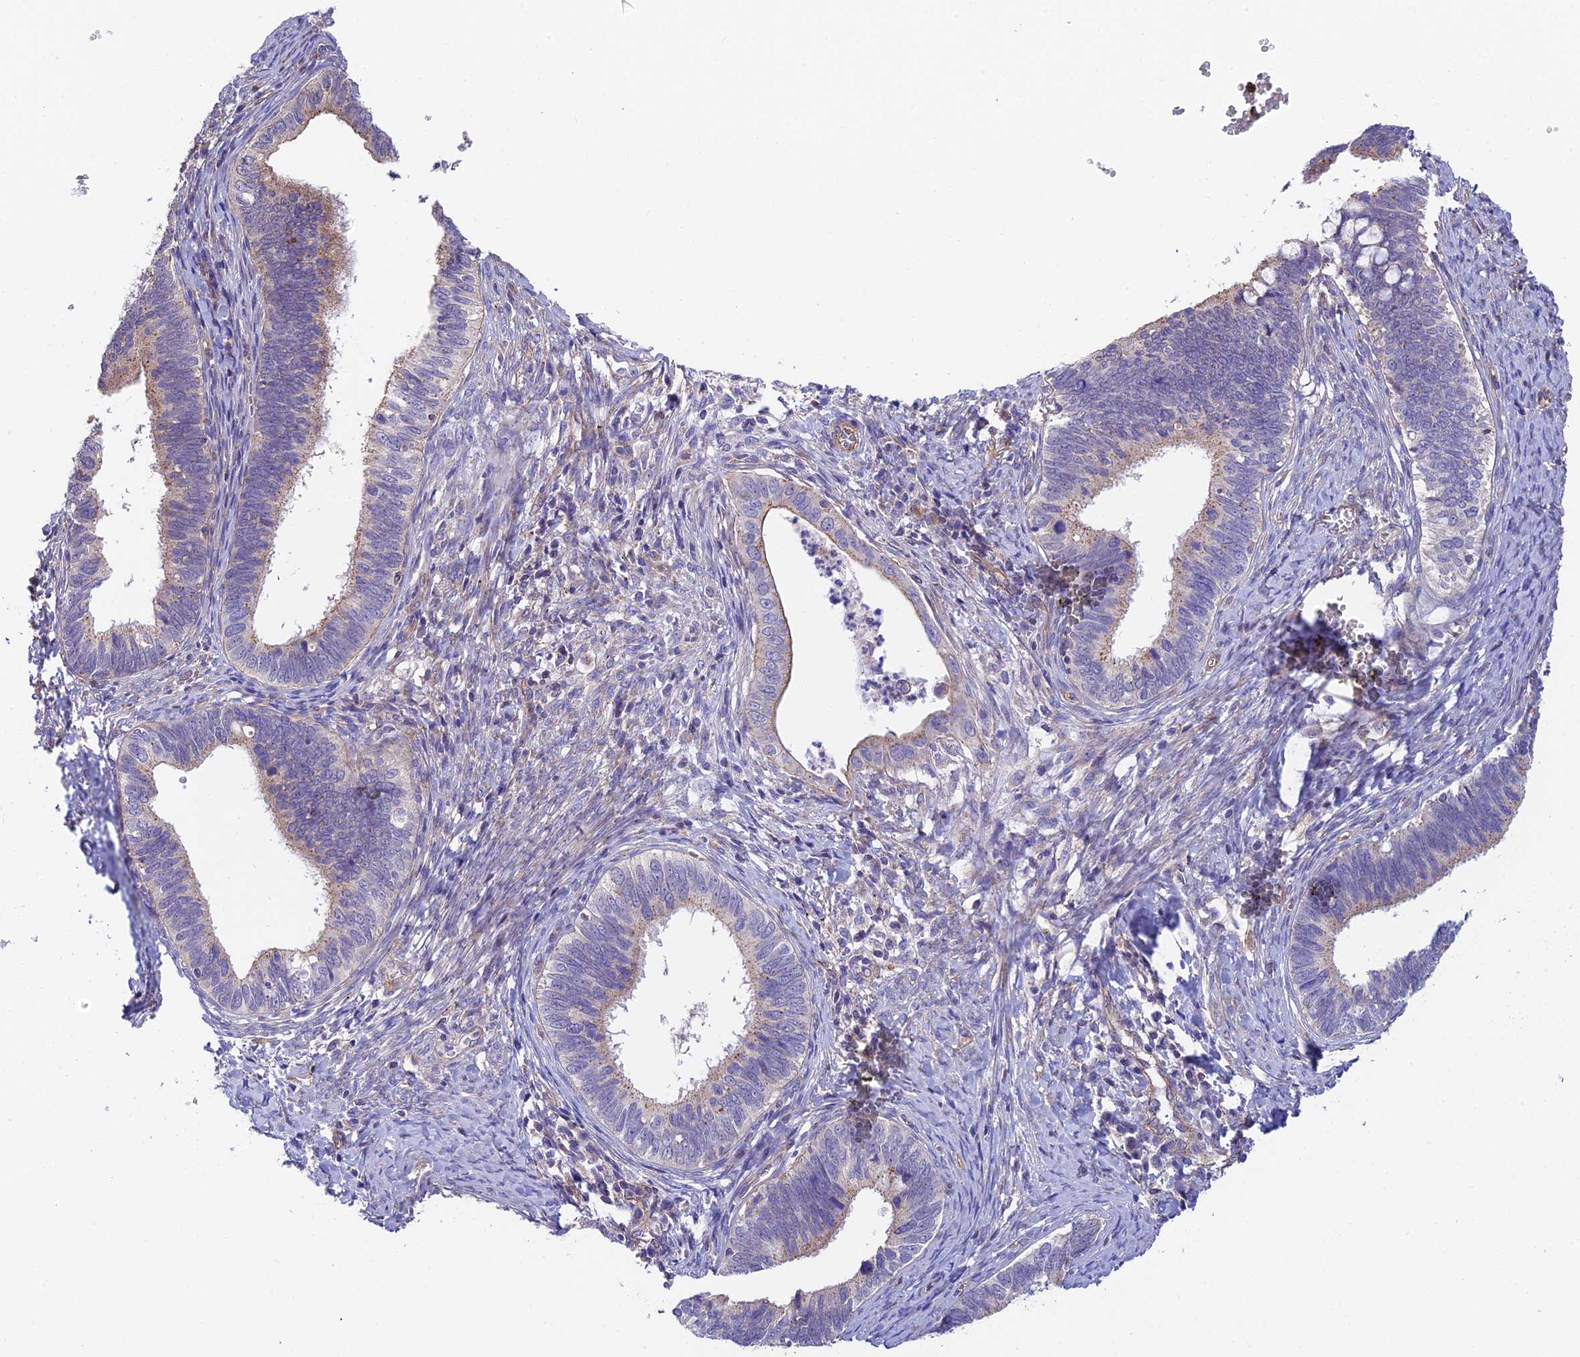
{"staining": {"intensity": "weak", "quantity": "25%-75%", "location": "cytoplasmic/membranous"}, "tissue": "cervical cancer", "cell_type": "Tumor cells", "image_type": "cancer", "snomed": [{"axis": "morphology", "description": "Adenocarcinoma, NOS"}, {"axis": "topography", "description": "Cervix"}], "caption": "Immunohistochemistry image of neoplastic tissue: cervical adenocarcinoma stained using immunohistochemistry reveals low levels of weak protein expression localized specifically in the cytoplasmic/membranous of tumor cells, appearing as a cytoplasmic/membranous brown color.", "gene": "QRFP", "patient": {"sex": "female", "age": 42}}